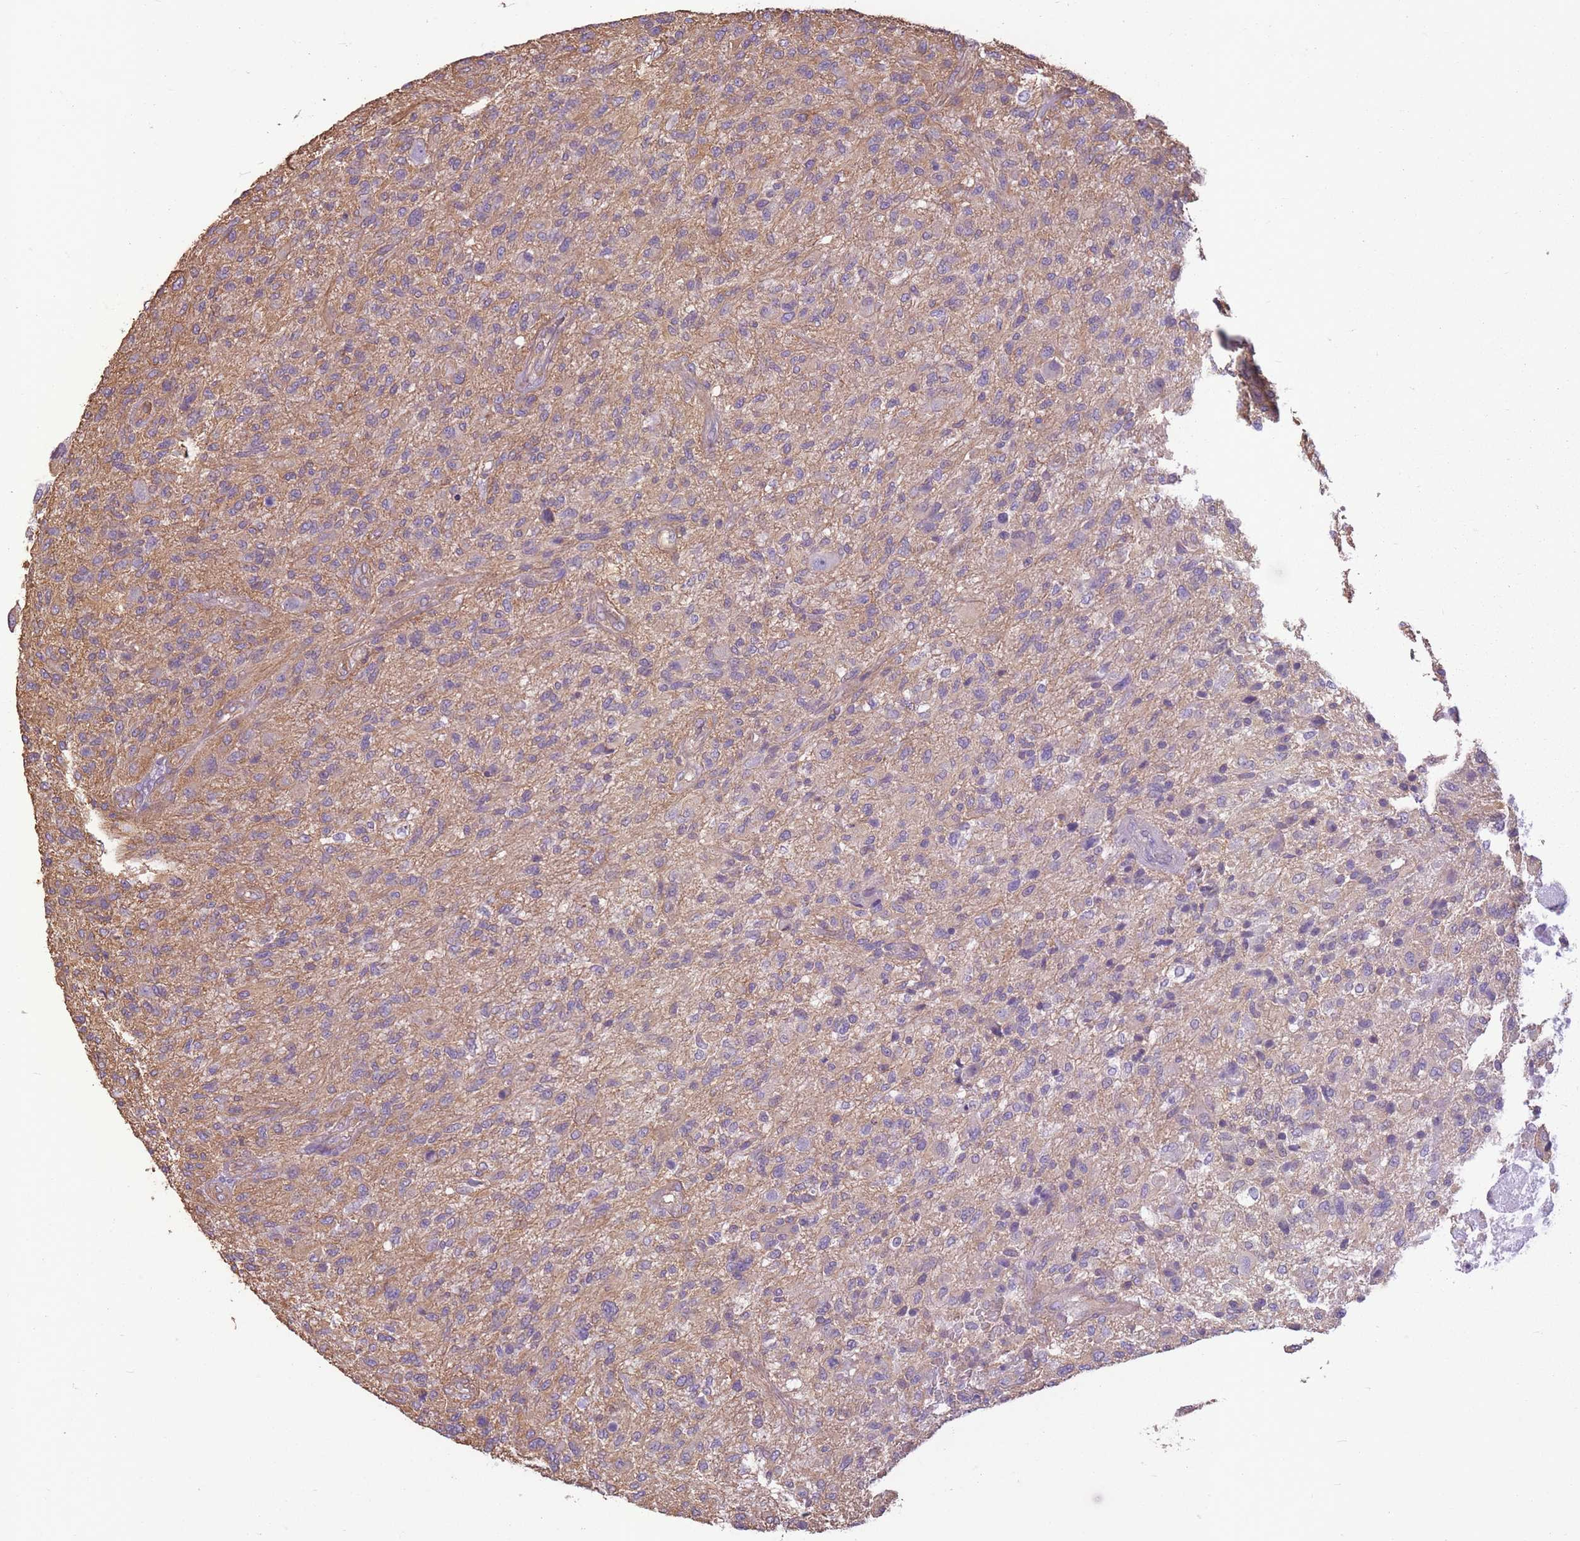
{"staining": {"intensity": "negative", "quantity": "none", "location": "none"}, "tissue": "glioma", "cell_type": "Tumor cells", "image_type": "cancer", "snomed": [{"axis": "morphology", "description": "Glioma, malignant, High grade"}, {"axis": "topography", "description": "Brain"}], "caption": "Immunohistochemistry histopathology image of malignant glioma (high-grade) stained for a protein (brown), which exhibits no positivity in tumor cells.", "gene": "ADD1", "patient": {"sex": "male", "age": 47}}